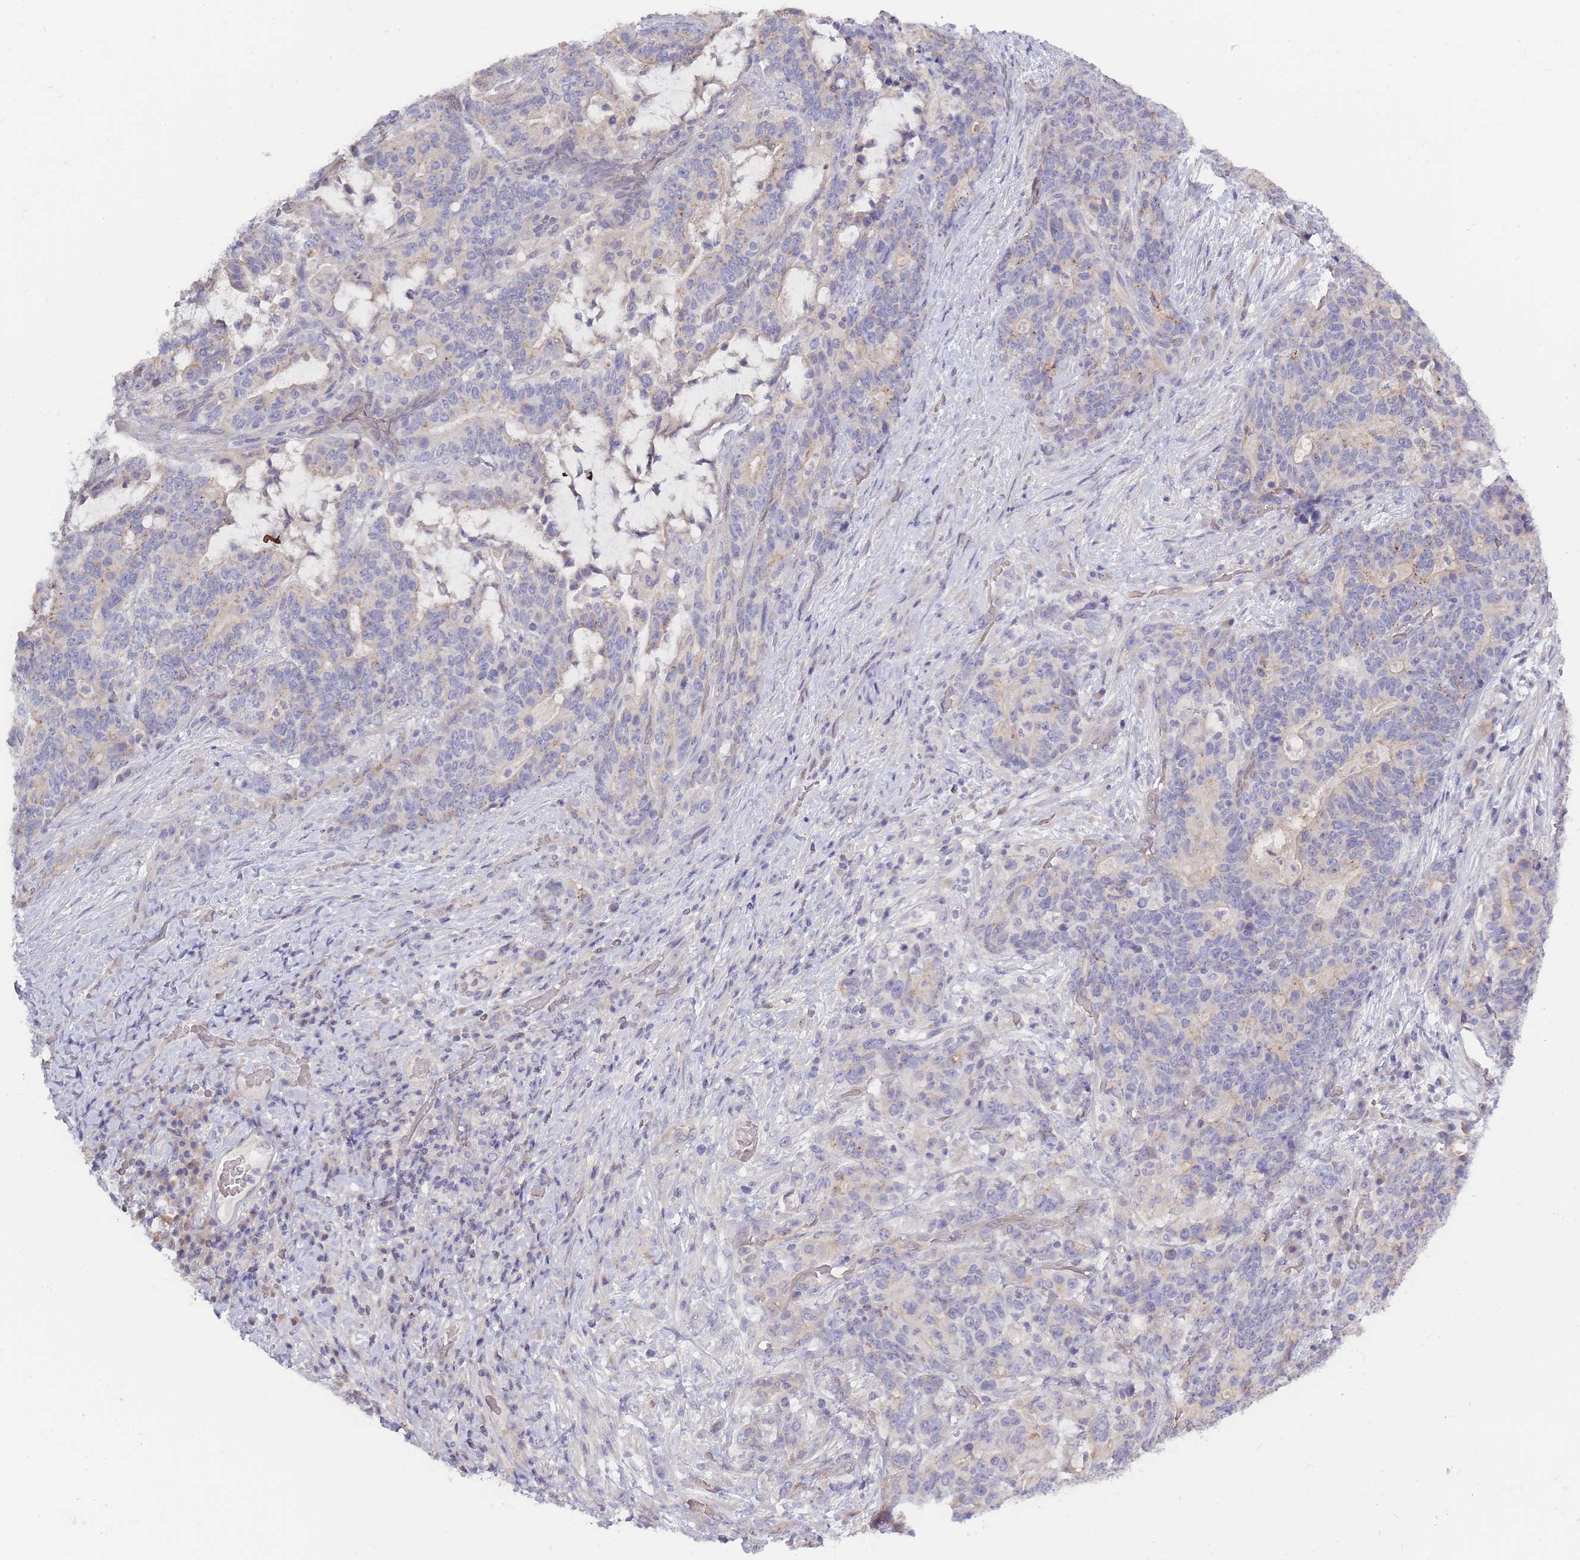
{"staining": {"intensity": "negative", "quantity": "none", "location": "none"}, "tissue": "stomach cancer", "cell_type": "Tumor cells", "image_type": "cancer", "snomed": [{"axis": "morphology", "description": "Normal tissue, NOS"}, {"axis": "morphology", "description": "Adenocarcinoma, NOS"}, {"axis": "topography", "description": "Stomach"}], "caption": "The photomicrograph shows no significant expression in tumor cells of adenocarcinoma (stomach).", "gene": "SPHKAP", "patient": {"sex": "female", "age": 64}}